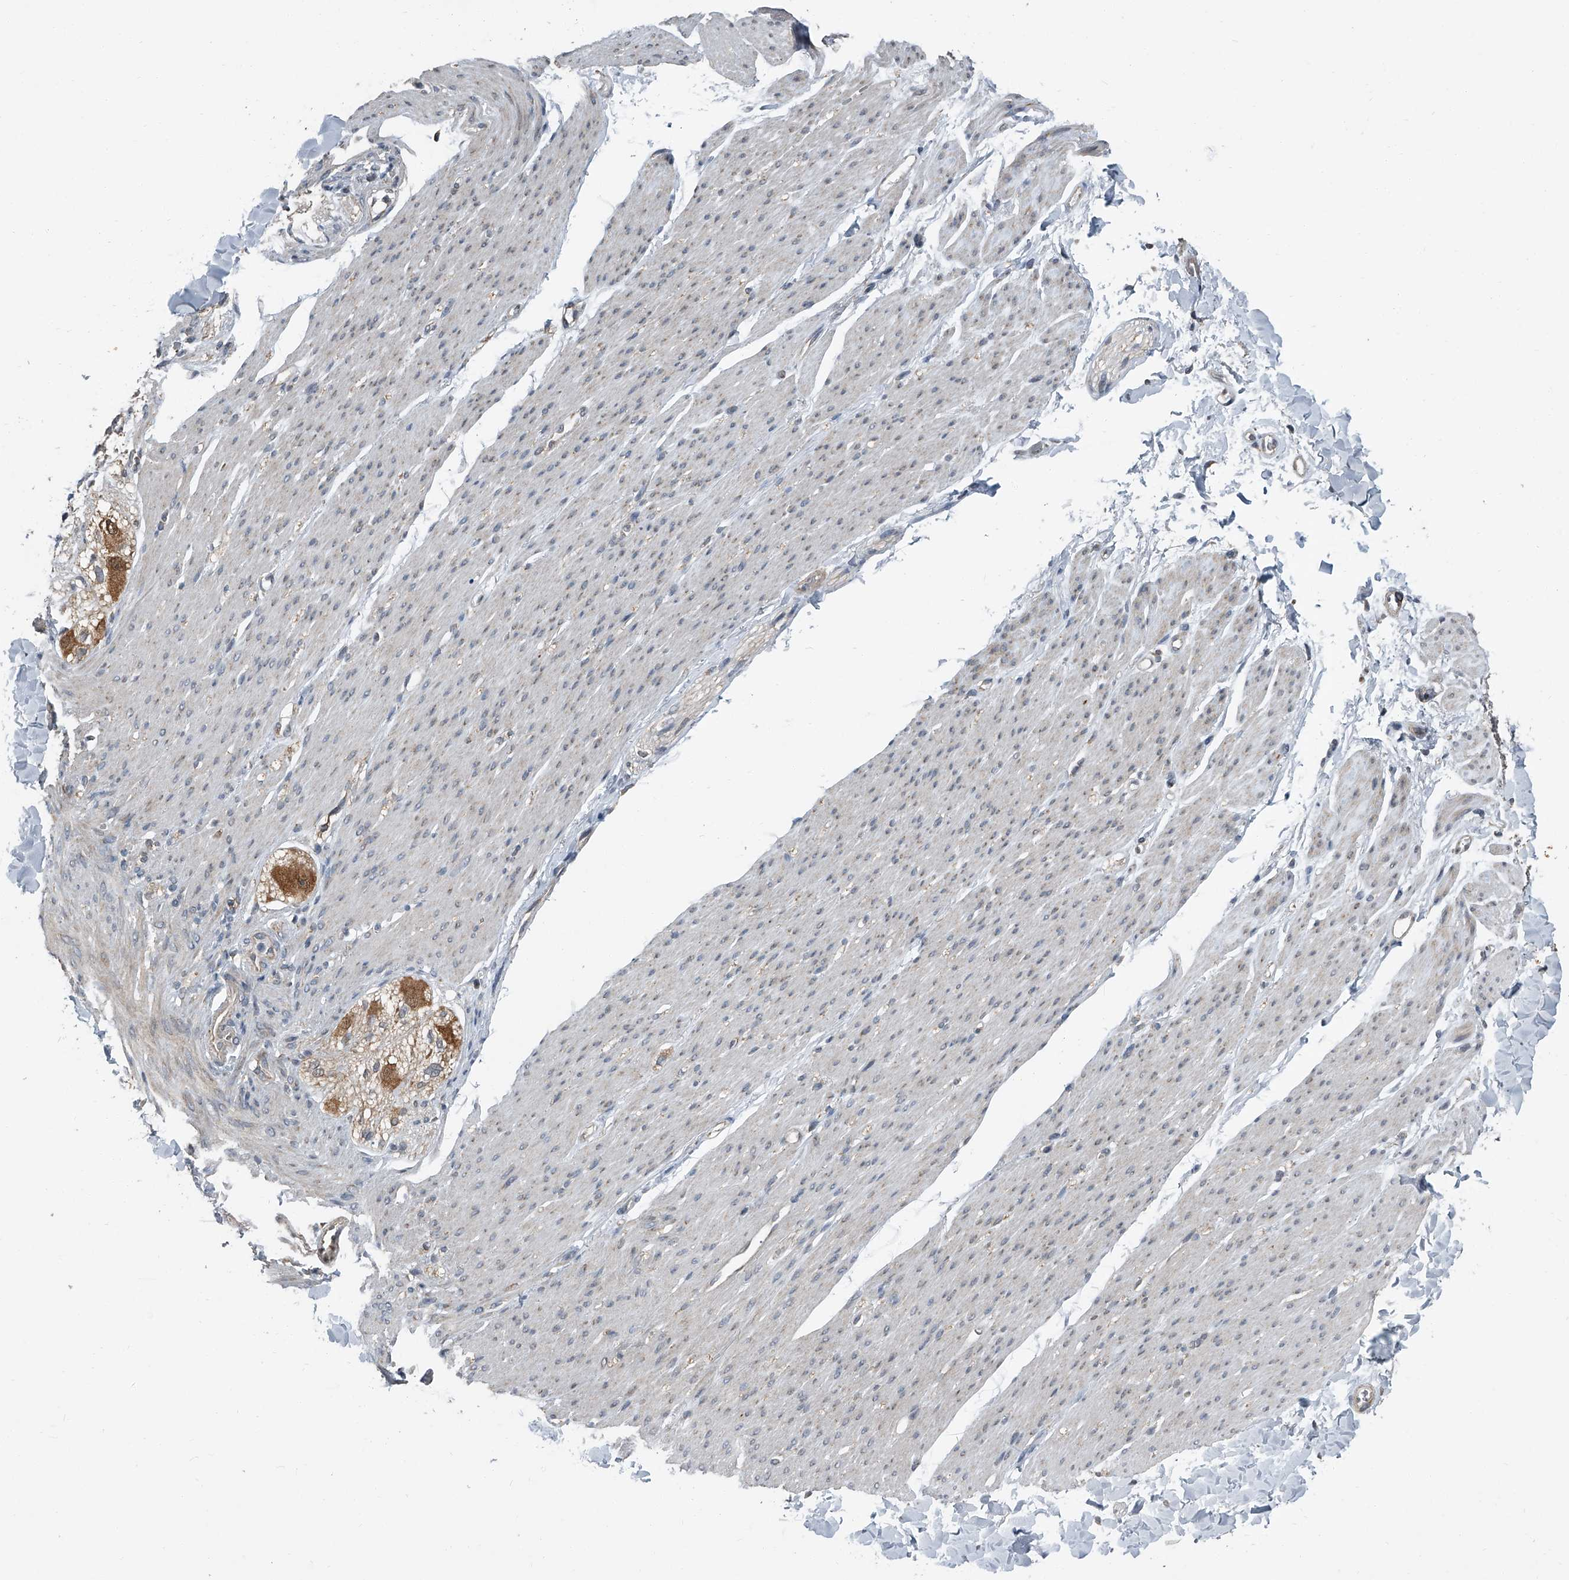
{"staining": {"intensity": "weak", "quantity": "25%-75%", "location": "cytoplasmic/membranous"}, "tissue": "smooth muscle", "cell_type": "Smooth muscle cells", "image_type": "normal", "snomed": [{"axis": "morphology", "description": "Normal tissue, NOS"}, {"axis": "topography", "description": "Colon"}, {"axis": "topography", "description": "Peripheral nerve tissue"}], "caption": "Smooth muscle stained with immunohistochemistry shows weak cytoplasmic/membranous expression in about 25%-75% of smooth muscle cells. Using DAB (3,3'-diaminobenzidine) (brown) and hematoxylin (blue) stains, captured at high magnification using brightfield microscopy.", "gene": "CHRNA7", "patient": {"sex": "female", "age": 61}}